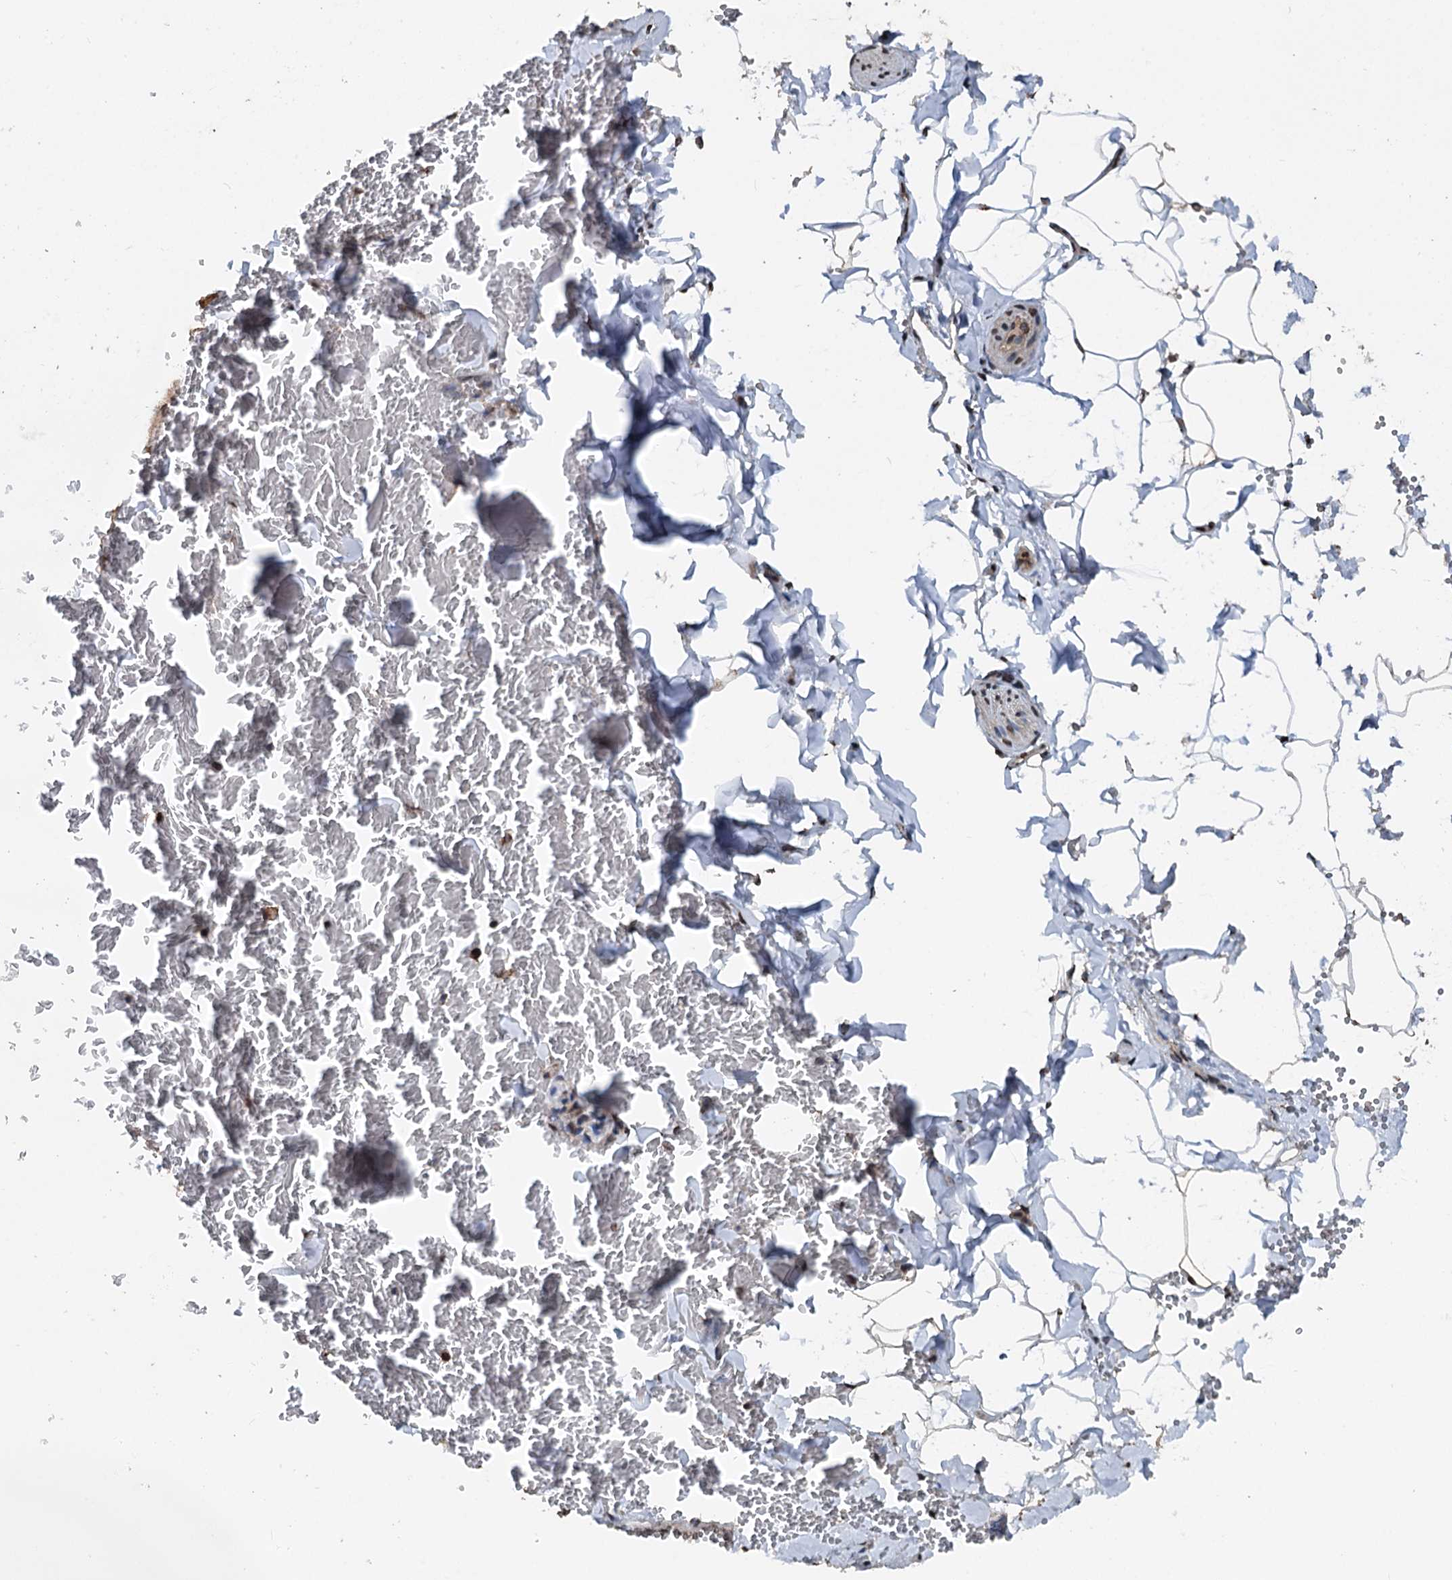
{"staining": {"intensity": "weak", "quantity": "25%-75%", "location": "cytoplasmic/membranous"}, "tissue": "adipose tissue", "cell_type": "Adipocytes", "image_type": "normal", "snomed": [{"axis": "morphology", "description": "Normal tissue, NOS"}, {"axis": "topography", "description": "Gallbladder"}, {"axis": "topography", "description": "Peripheral nerve tissue"}], "caption": "The immunohistochemical stain highlights weak cytoplasmic/membranous positivity in adipocytes of normal adipose tissue.", "gene": "N4BP2L2", "patient": {"sex": "male", "age": 38}}